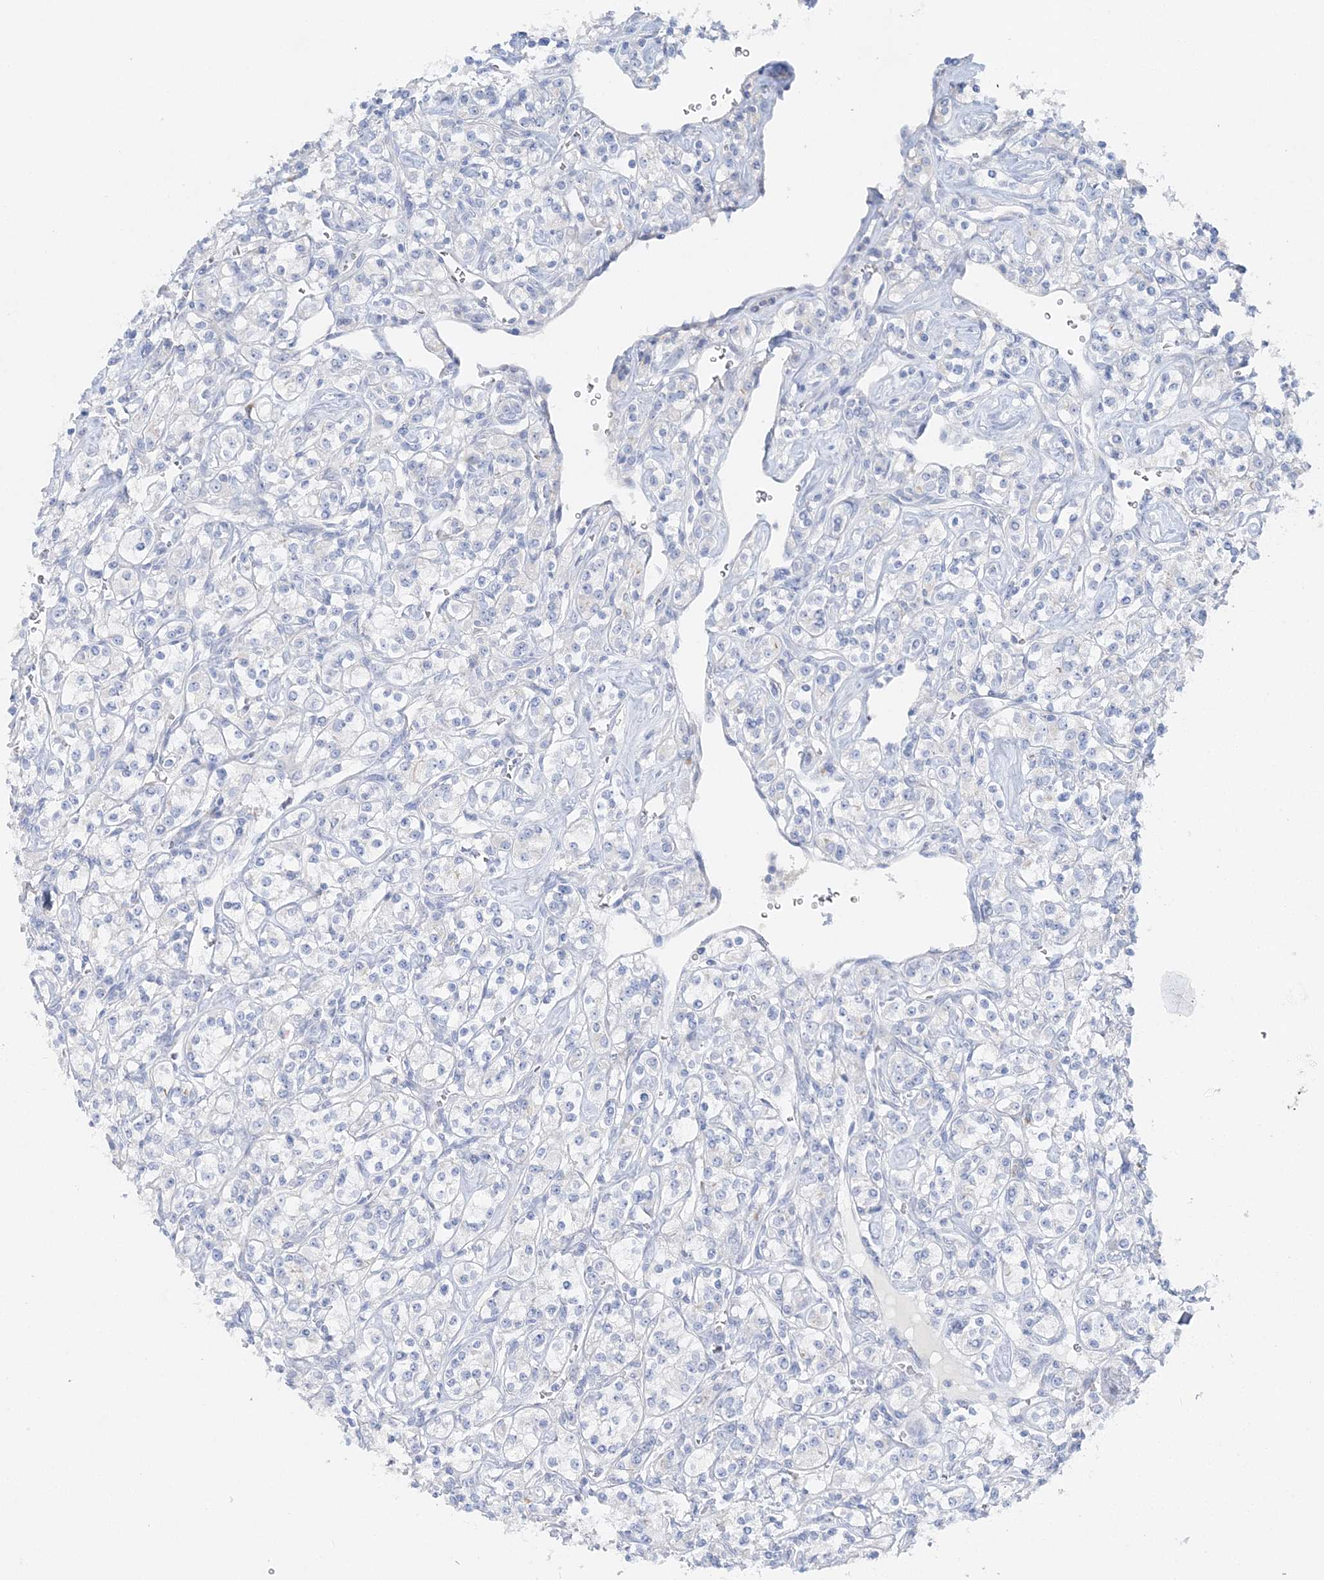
{"staining": {"intensity": "negative", "quantity": "none", "location": "none"}, "tissue": "renal cancer", "cell_type": "Tumor cells", "image_type": "cancer", "snomed": [{"axis": "morphology", "description": "Adenocarcinoma, NOS"}, {"axis": "topography", "description": "Kidney"}], "caption": "Protein analysis of renal cancer (adenocarcinoma) shows no significant positivity in tumor cells.", "gene": "SLC5A6", "patient": {"sex": "male", "age": 77}}